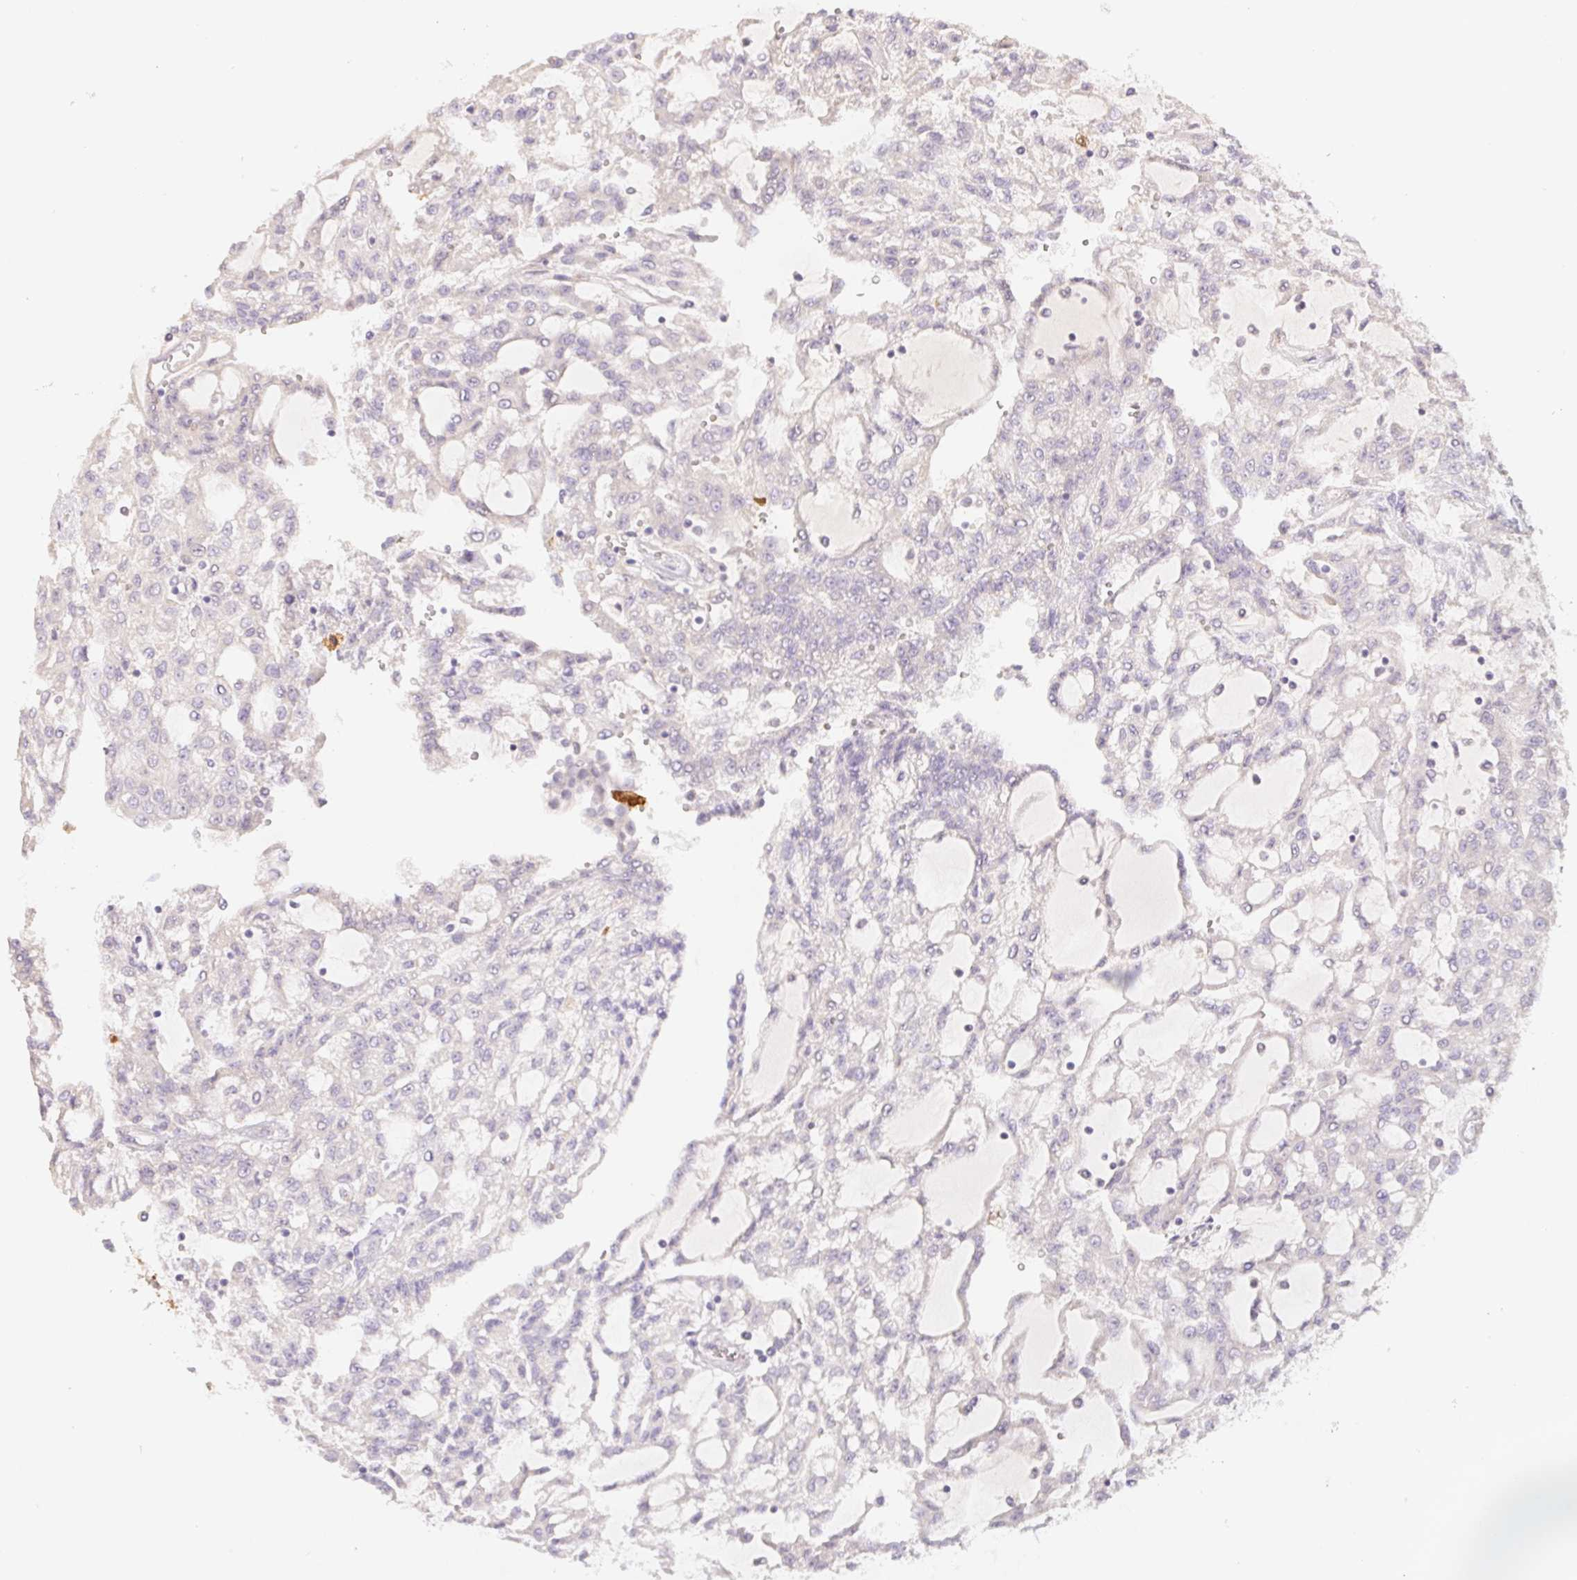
{"staining": {"intensity": "negative", "quantity": "none", "location": "none"}, "tissue": "renal cancer", "cell_type": "Tumor cells", "image_type": "cancer", "snomed": [{"axis": "morphology", "description": "Adenocarcinoma, NOS"}, {"axis": "topography", "description": "Kidney"}], "caption": "The photomicrograph displays no staining of tumor cells in renal cancer. The staining is performed using DAB (3,3'-diaminobenzidine) brown chromogen with nuclei counter-stained in using hematoxylin.", "gene": "ACVR1B", "patient": {"sex": "male", "age": 63}}